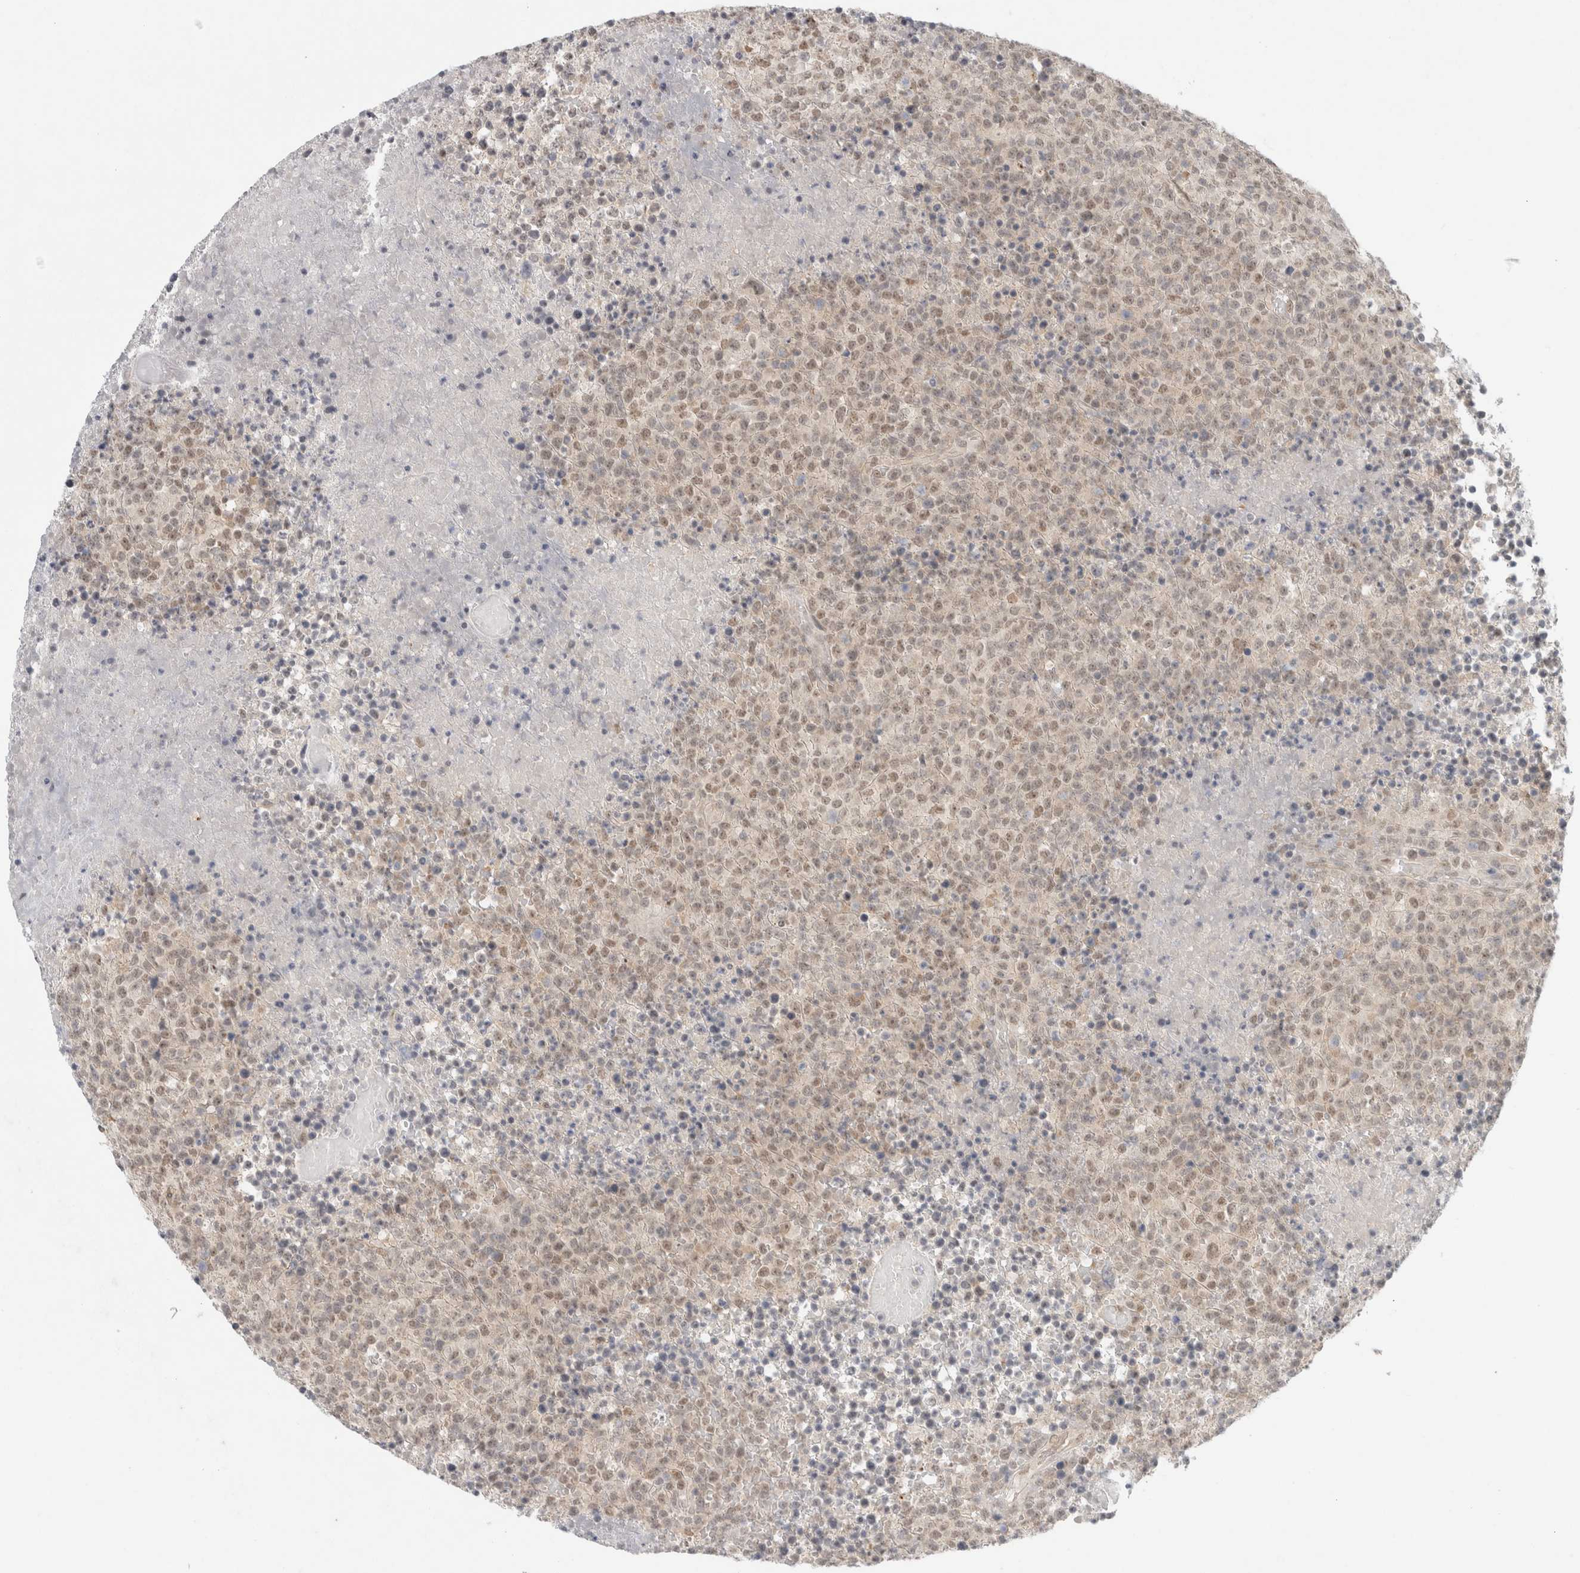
{"staining": {"intensity": "weak", "quantity": "25%-75%", "location": "nuclear"}, "tissue": "lymphoma", "cell_type": "Tumor cells", "image_type": "cancer", "snomed": [{"axis": "morphology", "description": "Malignant lymphoma, non-Hodgkin's type, High grade"}, {"axis": "topography", "description": "Lymph node"}], "caption": "Brown immunohistochemical staining in lymphoma shows weak nuclear staining in about 25%-75% of tumor cells.", "gene": "FBXO42", "patient": {"sex": "male", "age": 13}}